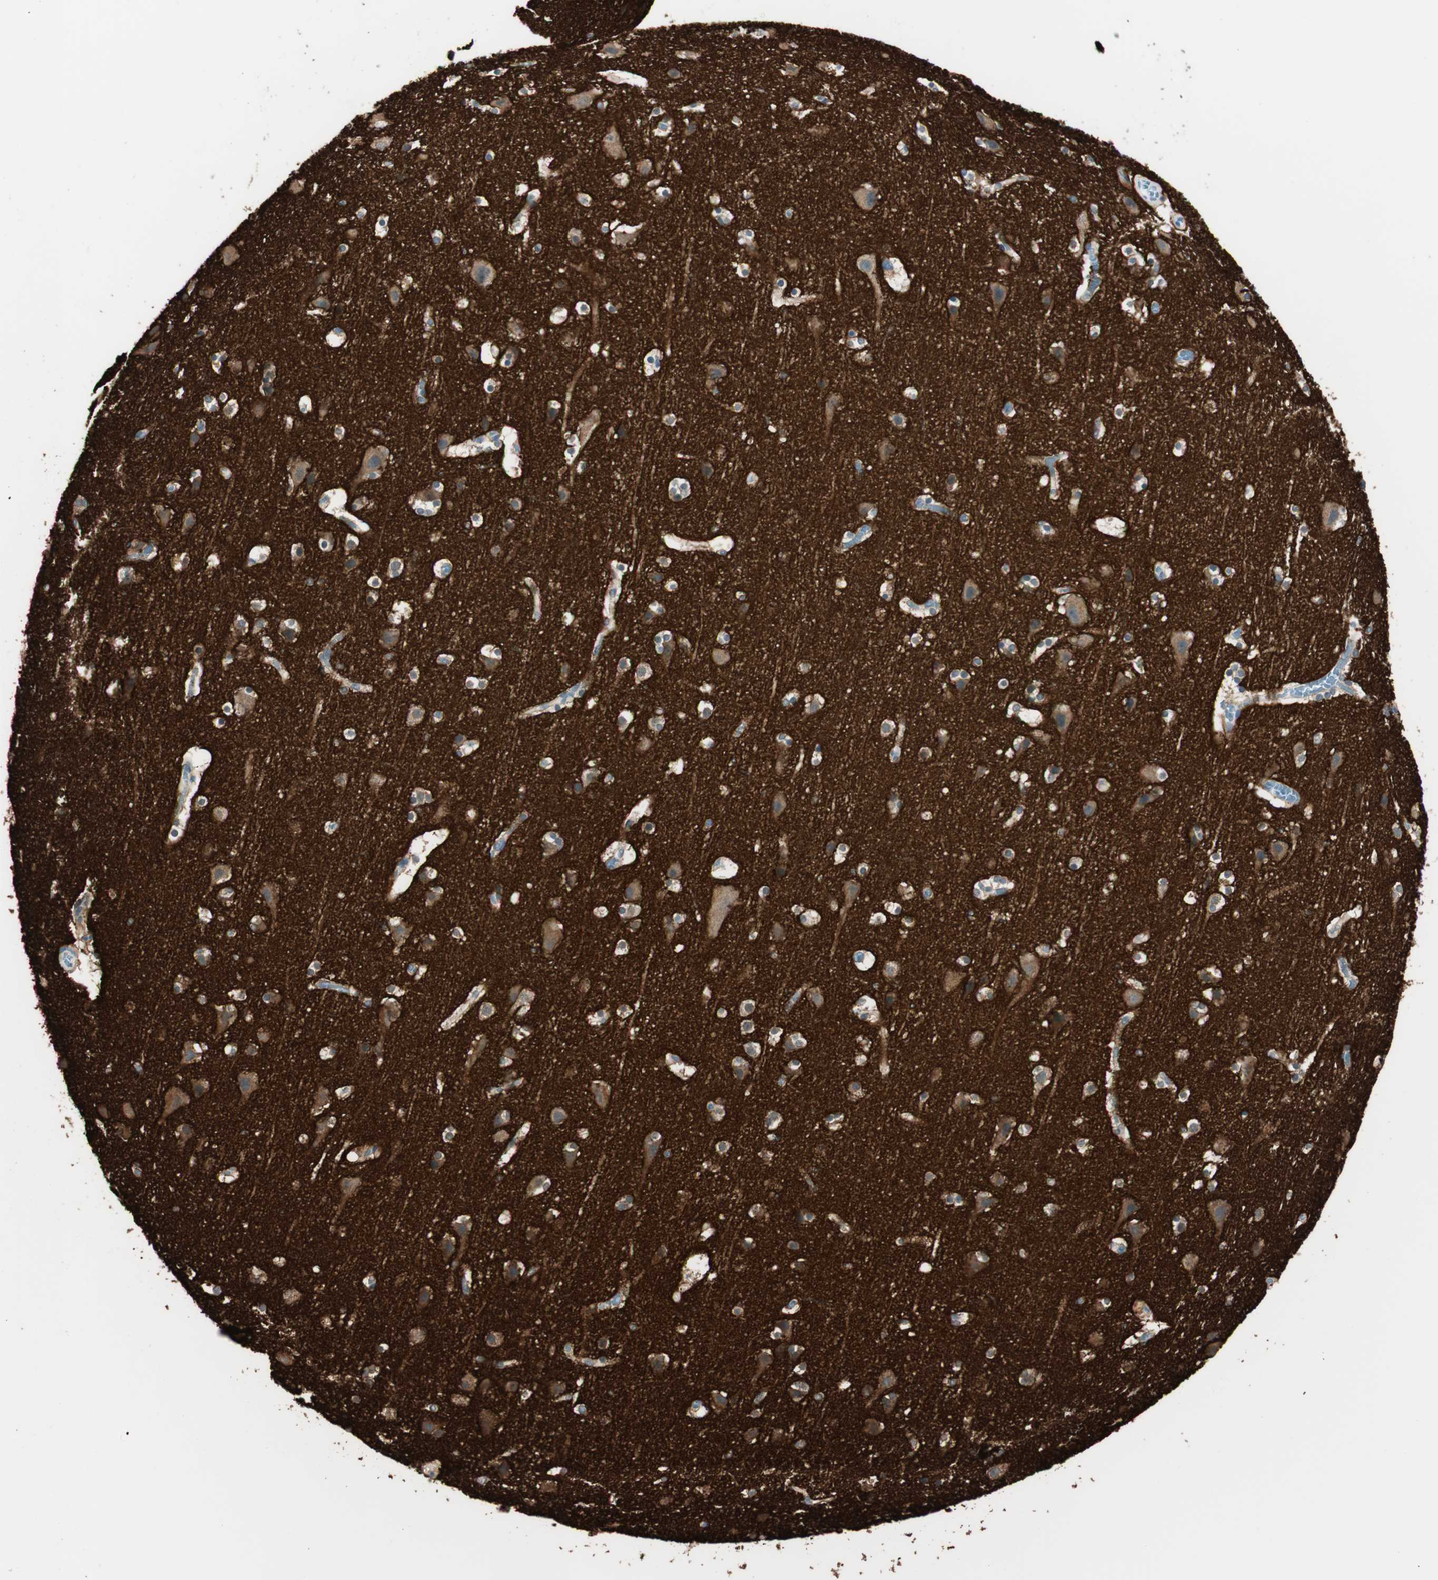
{"staining": {"intensity": "negative", "quantity": "none", "location": "none"}, "tissue": "cerebral cortex", "cell_type": "Endothelial cells", "image_type": "normal", "snomed": [{"axis": "morphology", "description": "Normal tissue, NOS"}, {"axis": "topography", "description": "Cerebral cortex"}], "caption": "The micrograph displays no significant staining in endothelial cells of cerebral cortex.", "gene": "GNAO1", "patient": {"sex": "male", "age": 45}}